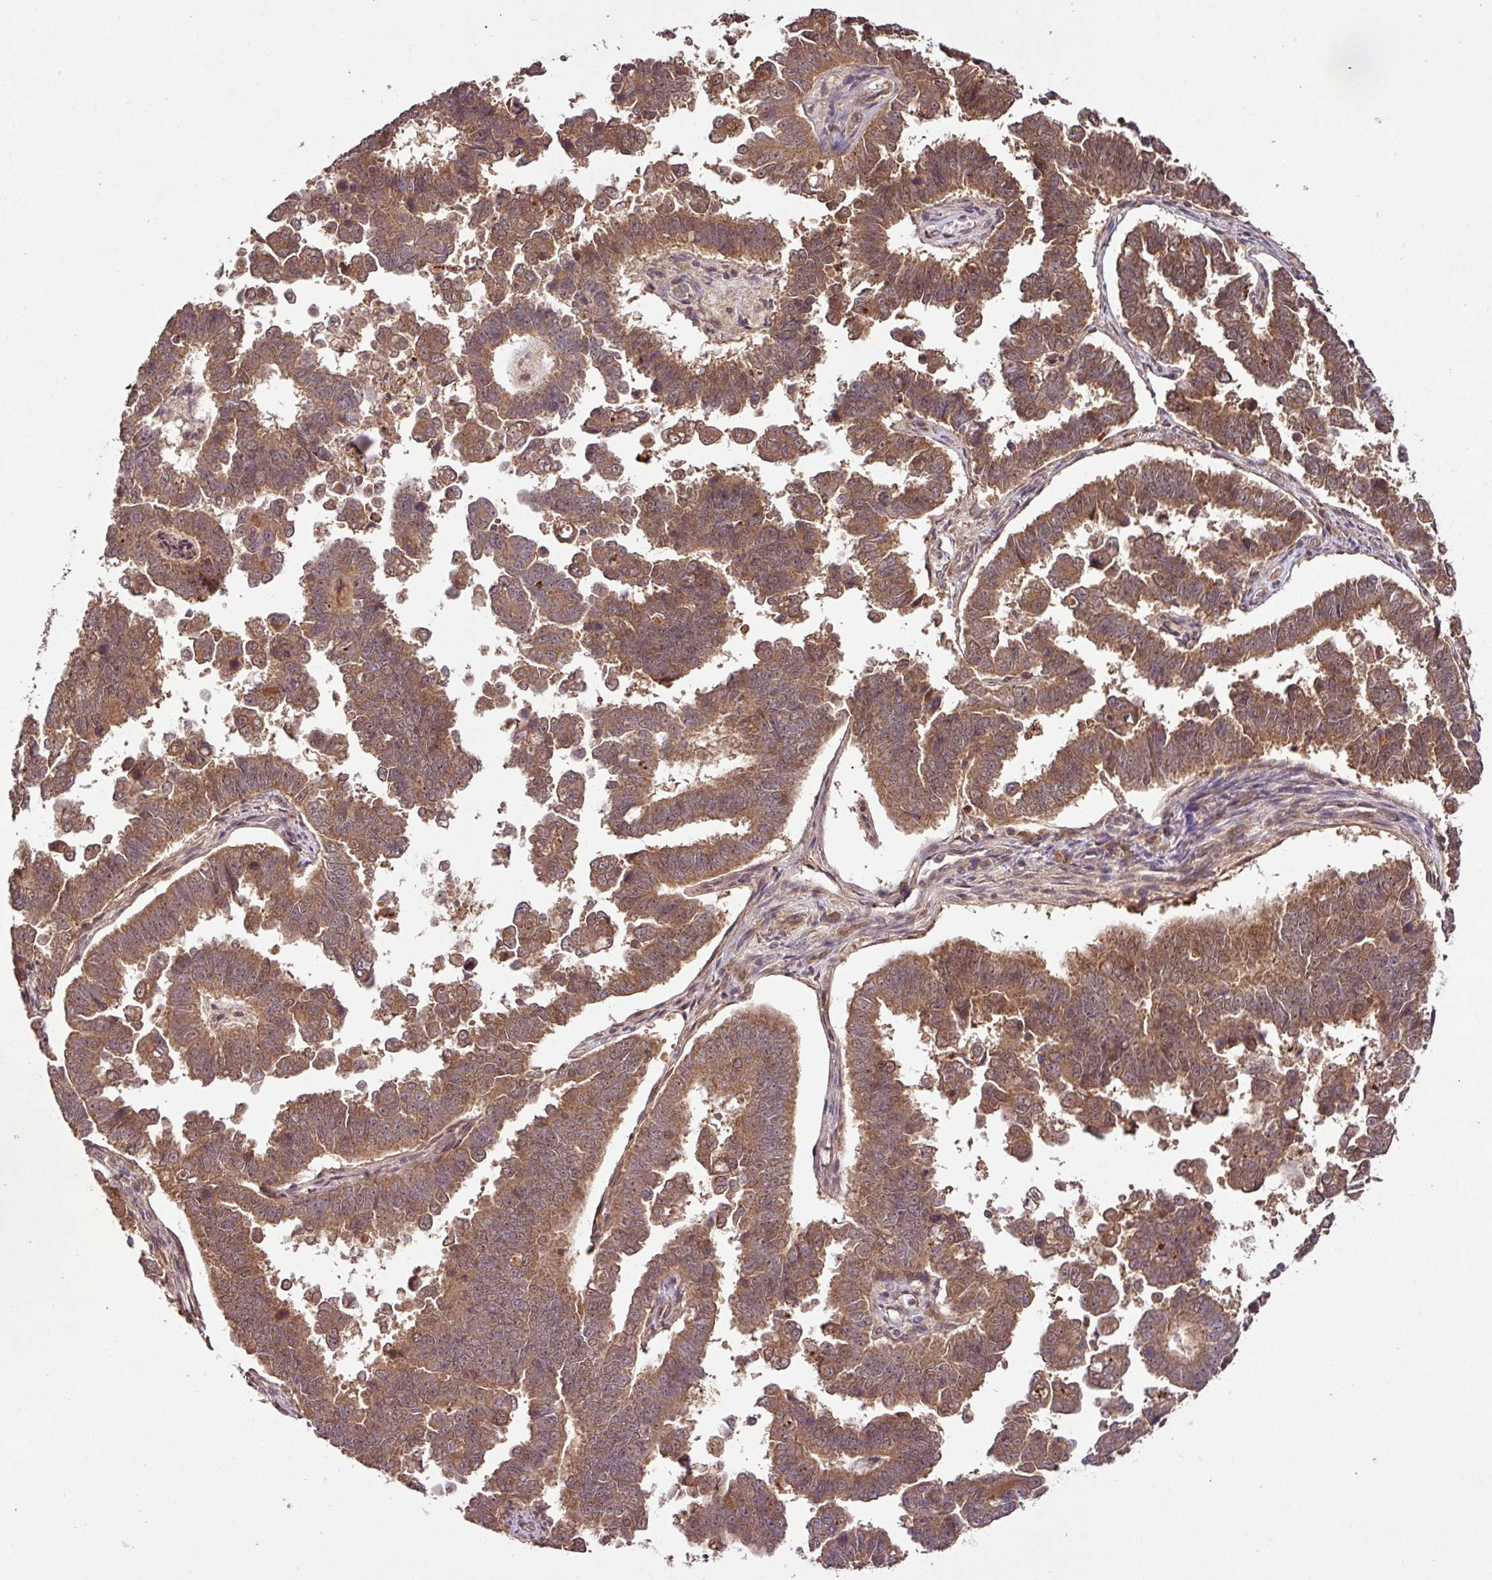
{"staining": {"intensity": "moderate", "quantity": ">75%", "location": "cytoplasmic/membranous,nuclear"}, "tissue": "endometrial cancer", "cell_type": "Tumor cells", "image_type": "cancer", "snomed": [{"axis": "morphology", "description": "Adenocarcinoma, NOS"}, {"axis": "topography", "description": "Endometrium"}], "caption": "Protein staining by immunohistochemistry displays moderate cytoplasmic/membranous and nuclear staining in about >75% of tumor cells in adenocarcinoma (endometrial).", "gene": "FAIM", "patient": {"sex": "female", "age": 75}}